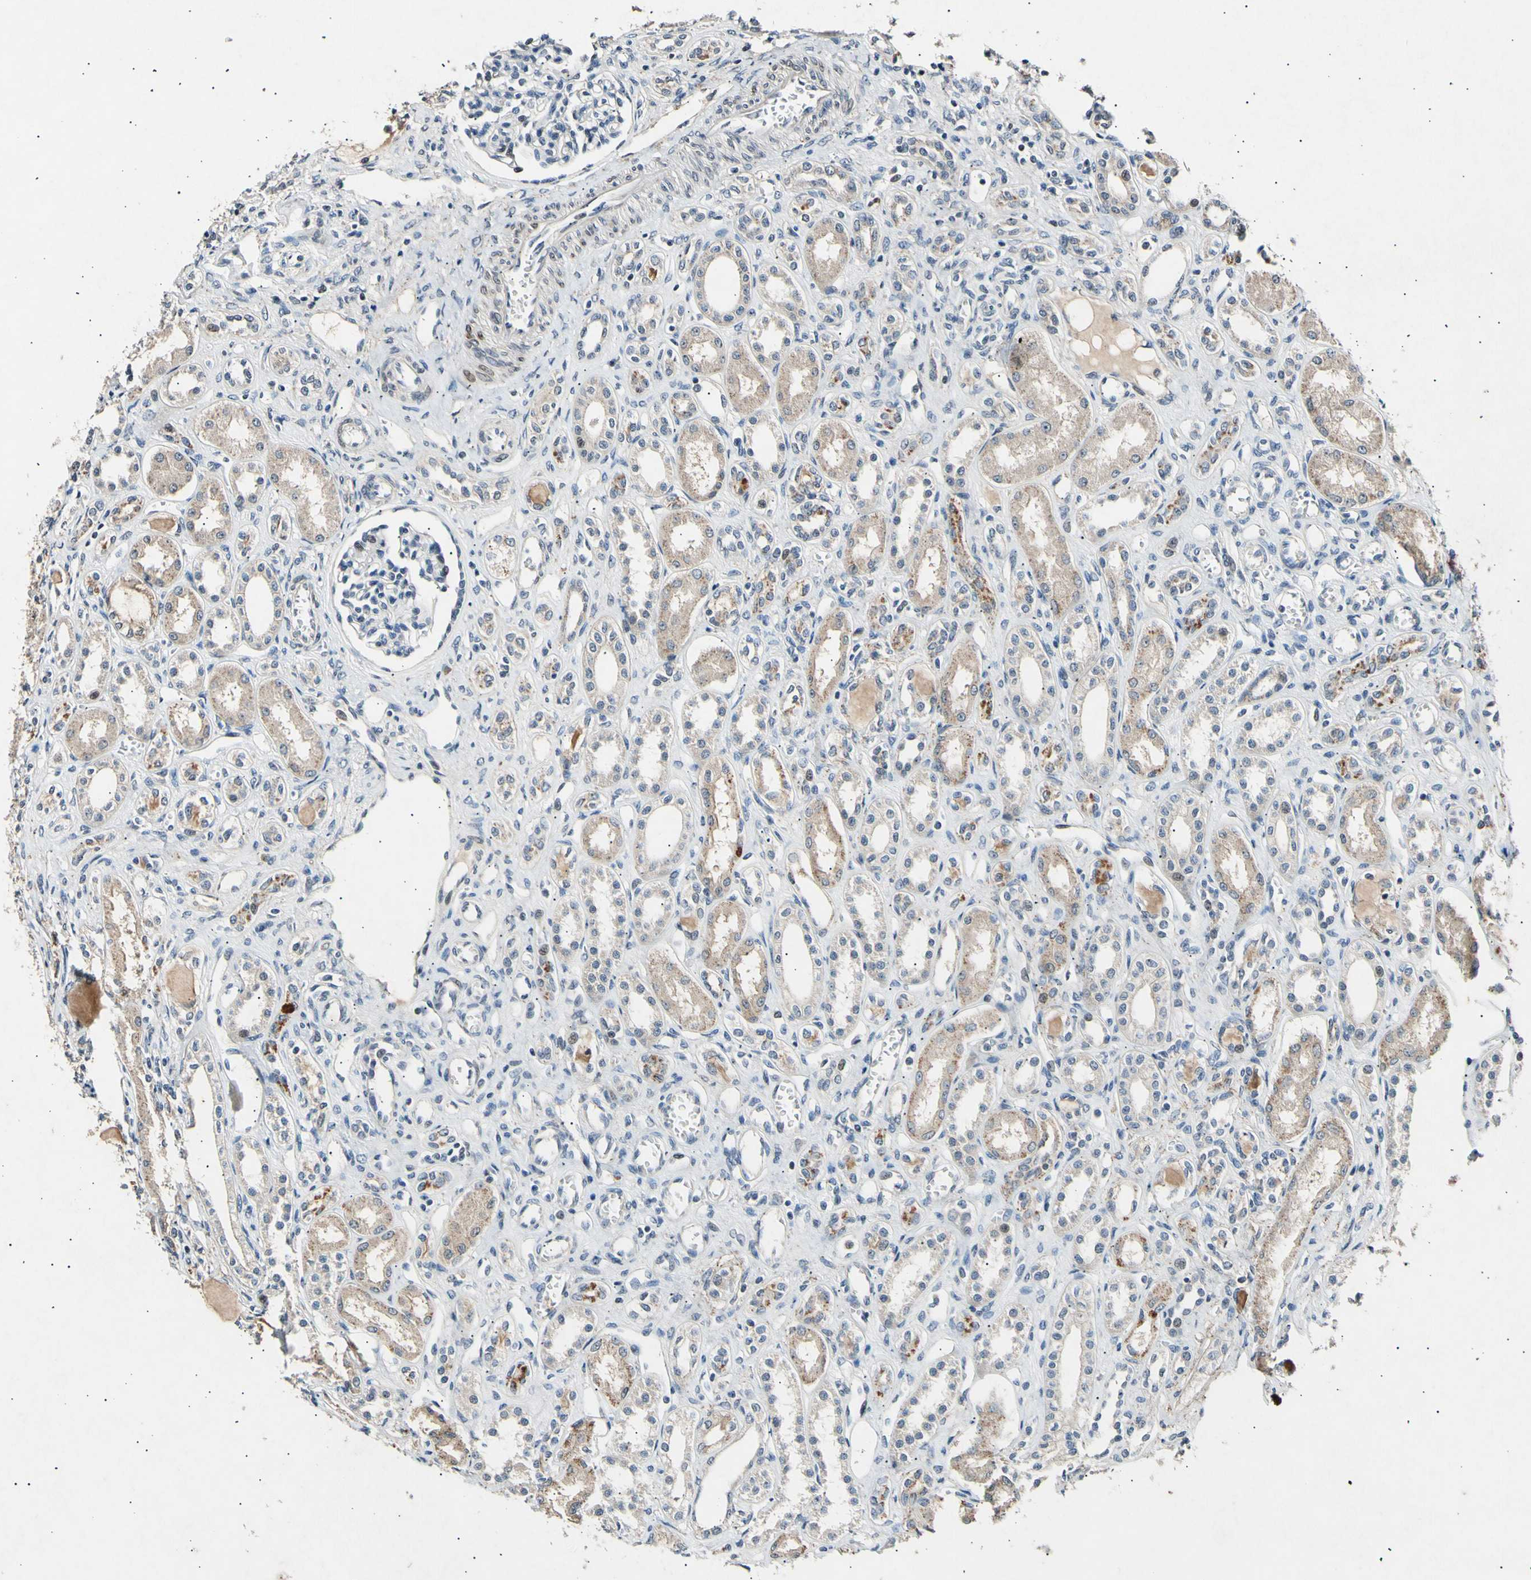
{"staining": {"intensity": "negative", "quantity": "none", "location": "none"}, "tissue": "kidney", "cell_type": "Cells in glomeruli", "image_type": "normal", "snomed": [{"axis": "morphology", "description": "Normal tissue, NOS"}, {"axis": "topography", "description": "Kidney"}], "caption": "Protein analysis of normal kidney displays no significant positivity in cells in glomeruli. (DAB (3,3'-diaminobenzidine) immunohistochemistry (IHC) with hematoxylin counter stain).", "gene": "ADCY3", "patient": {"sex": "male", "age": 7}}